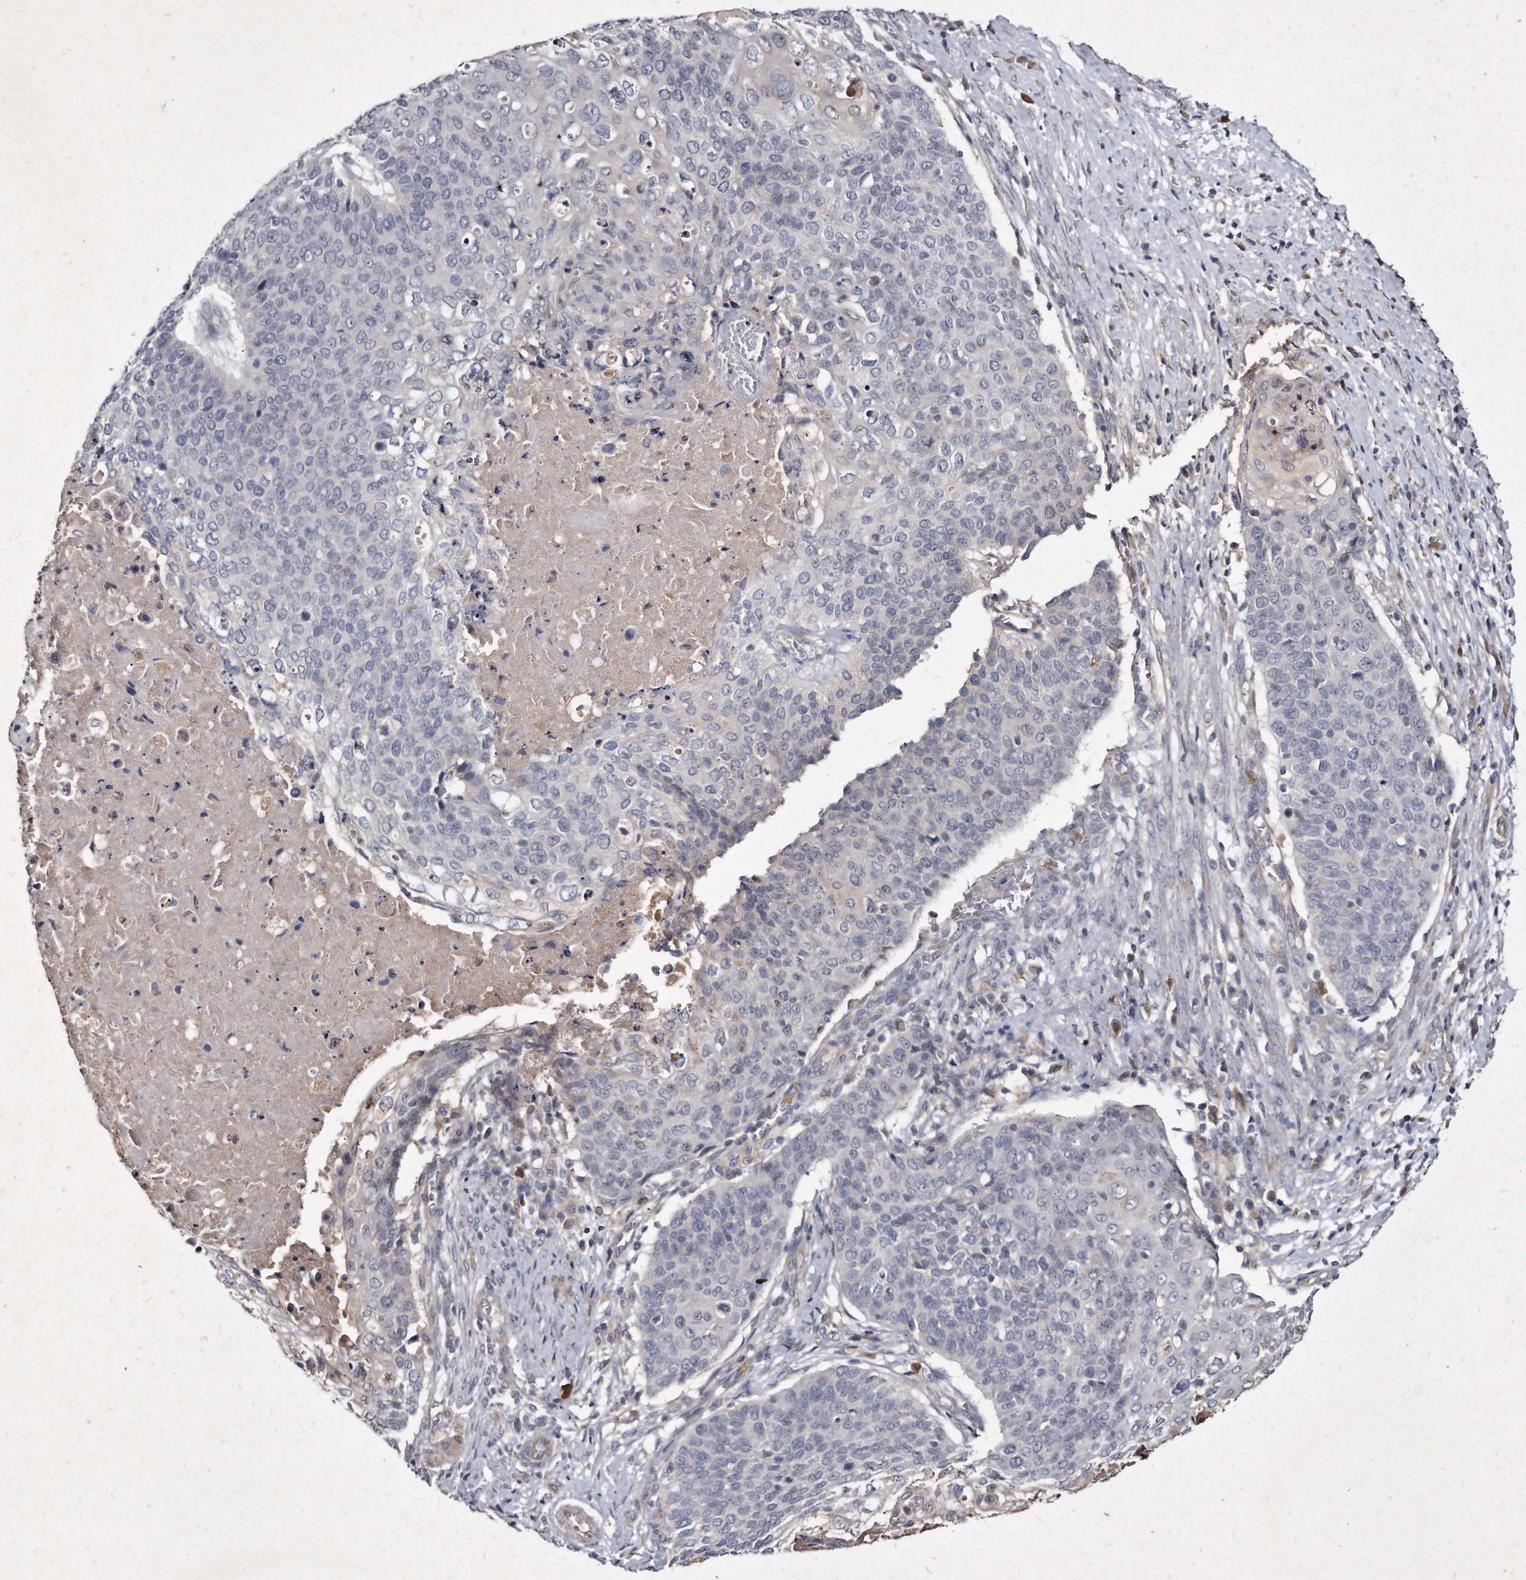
{"staining": {"intensity": "negative", "quantity": "none", "location": "none"}, "tissue": "cervical cancer", "cell_type": "Tumor cells", "image_type": "cancer", "snomed": [{"axis": "morphology", "description": "Squamous cell carcinoma, NOS"}, {"axis": "topography", "description": "Cervix"}], "caption": "Tumor cells show no significant staining in cervical cancer (squamous cell carcinoma).", "gene": "KLHDC3", "patient": {"sex": "female", "age": 39}}